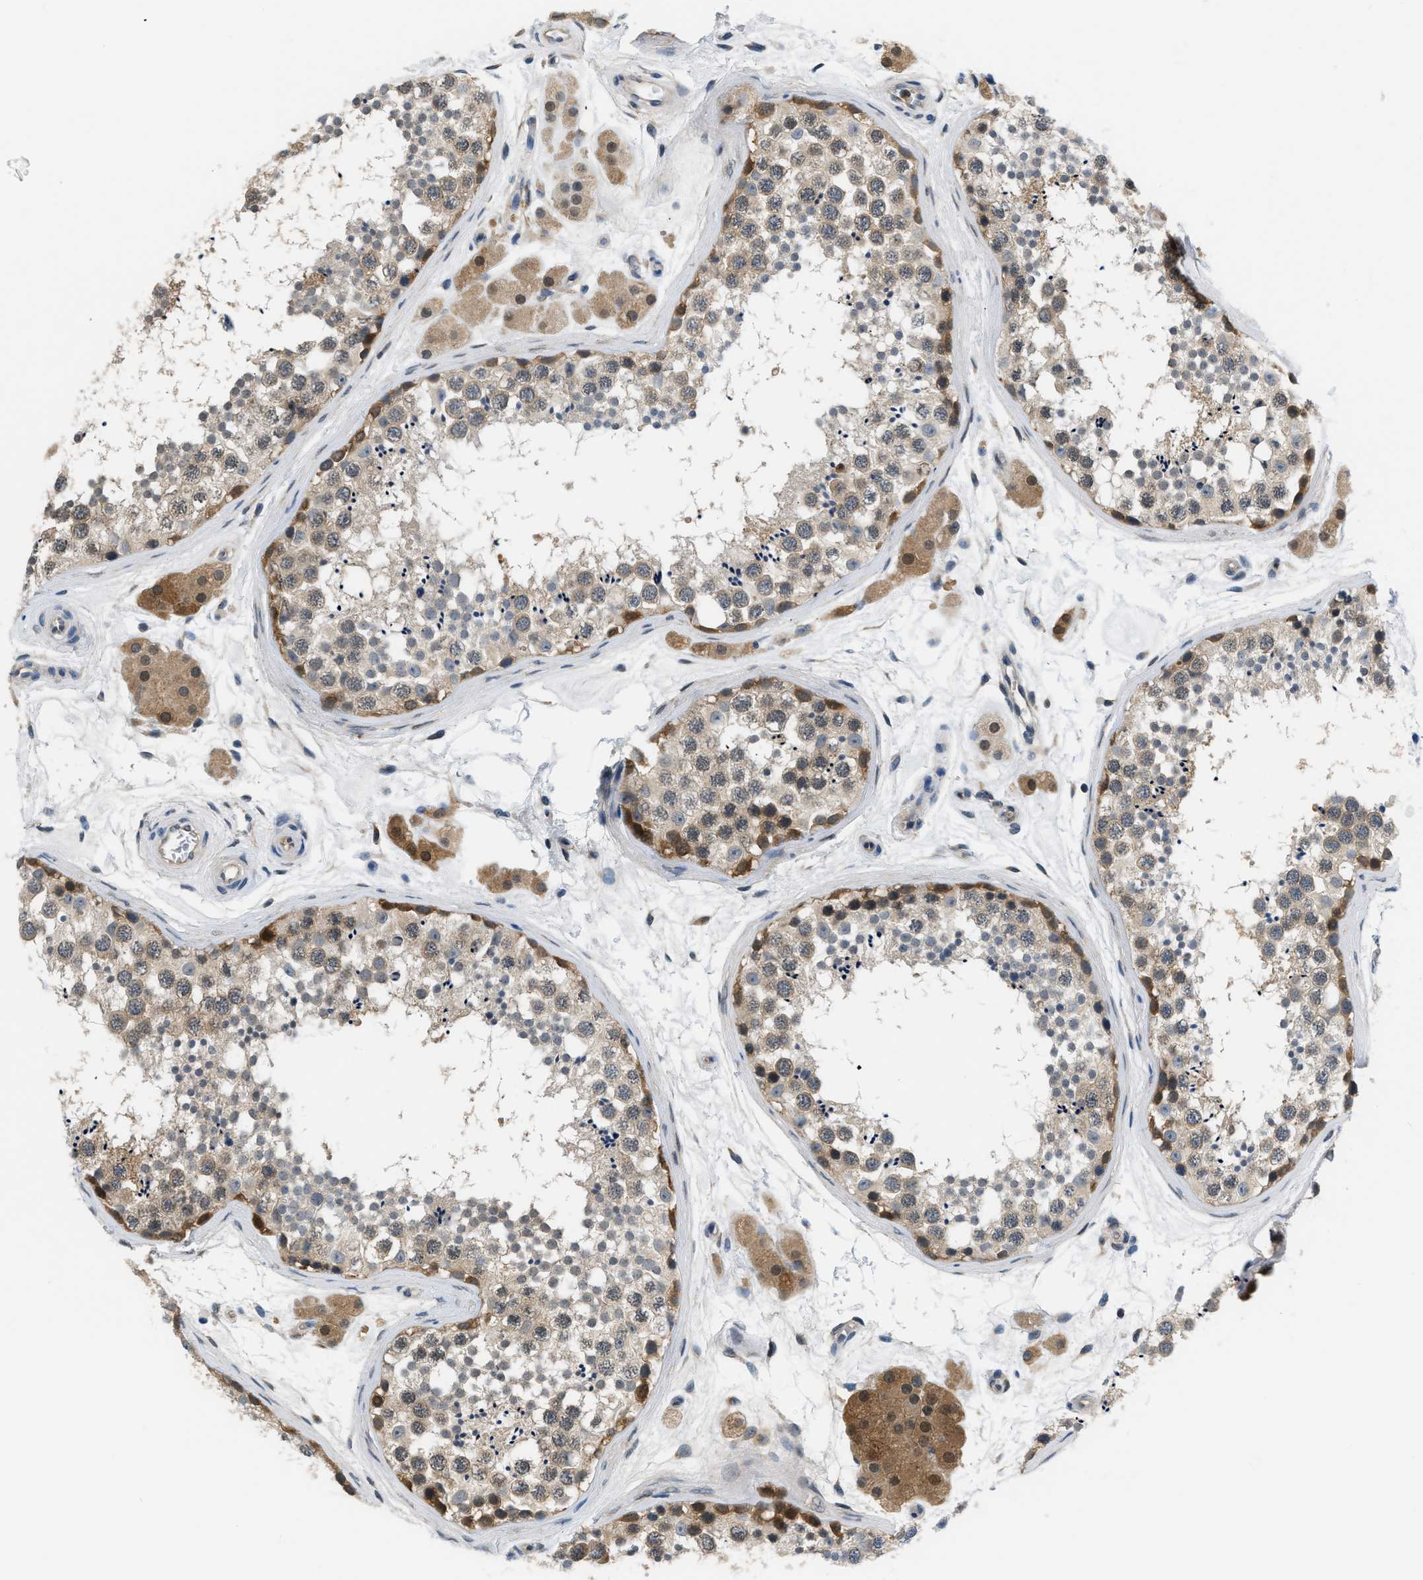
{"staining": {"intensity": "moderate", "quantity": "25%-75%", "location": "cytoplasmic/membranous"}, "tissue": "testis", "cell_type": "Cells in seminiferous ducts", "image_type": "normal", "snomed": [{"axis": "morphology", "description": "Normal tissue, NOS"}, {"axis": "topography", "description": "Testis"}], "caption": "Immunohistochemistry image of benign human testis stained for a protein (brown), which shows medium levels of moderate cytoplasmic/membranous expression in approximately 25%-75% of cells in seminiferous ducts.", "gene": "EIF4EBP2", "patient": {"sex": "male", "age": 56}}